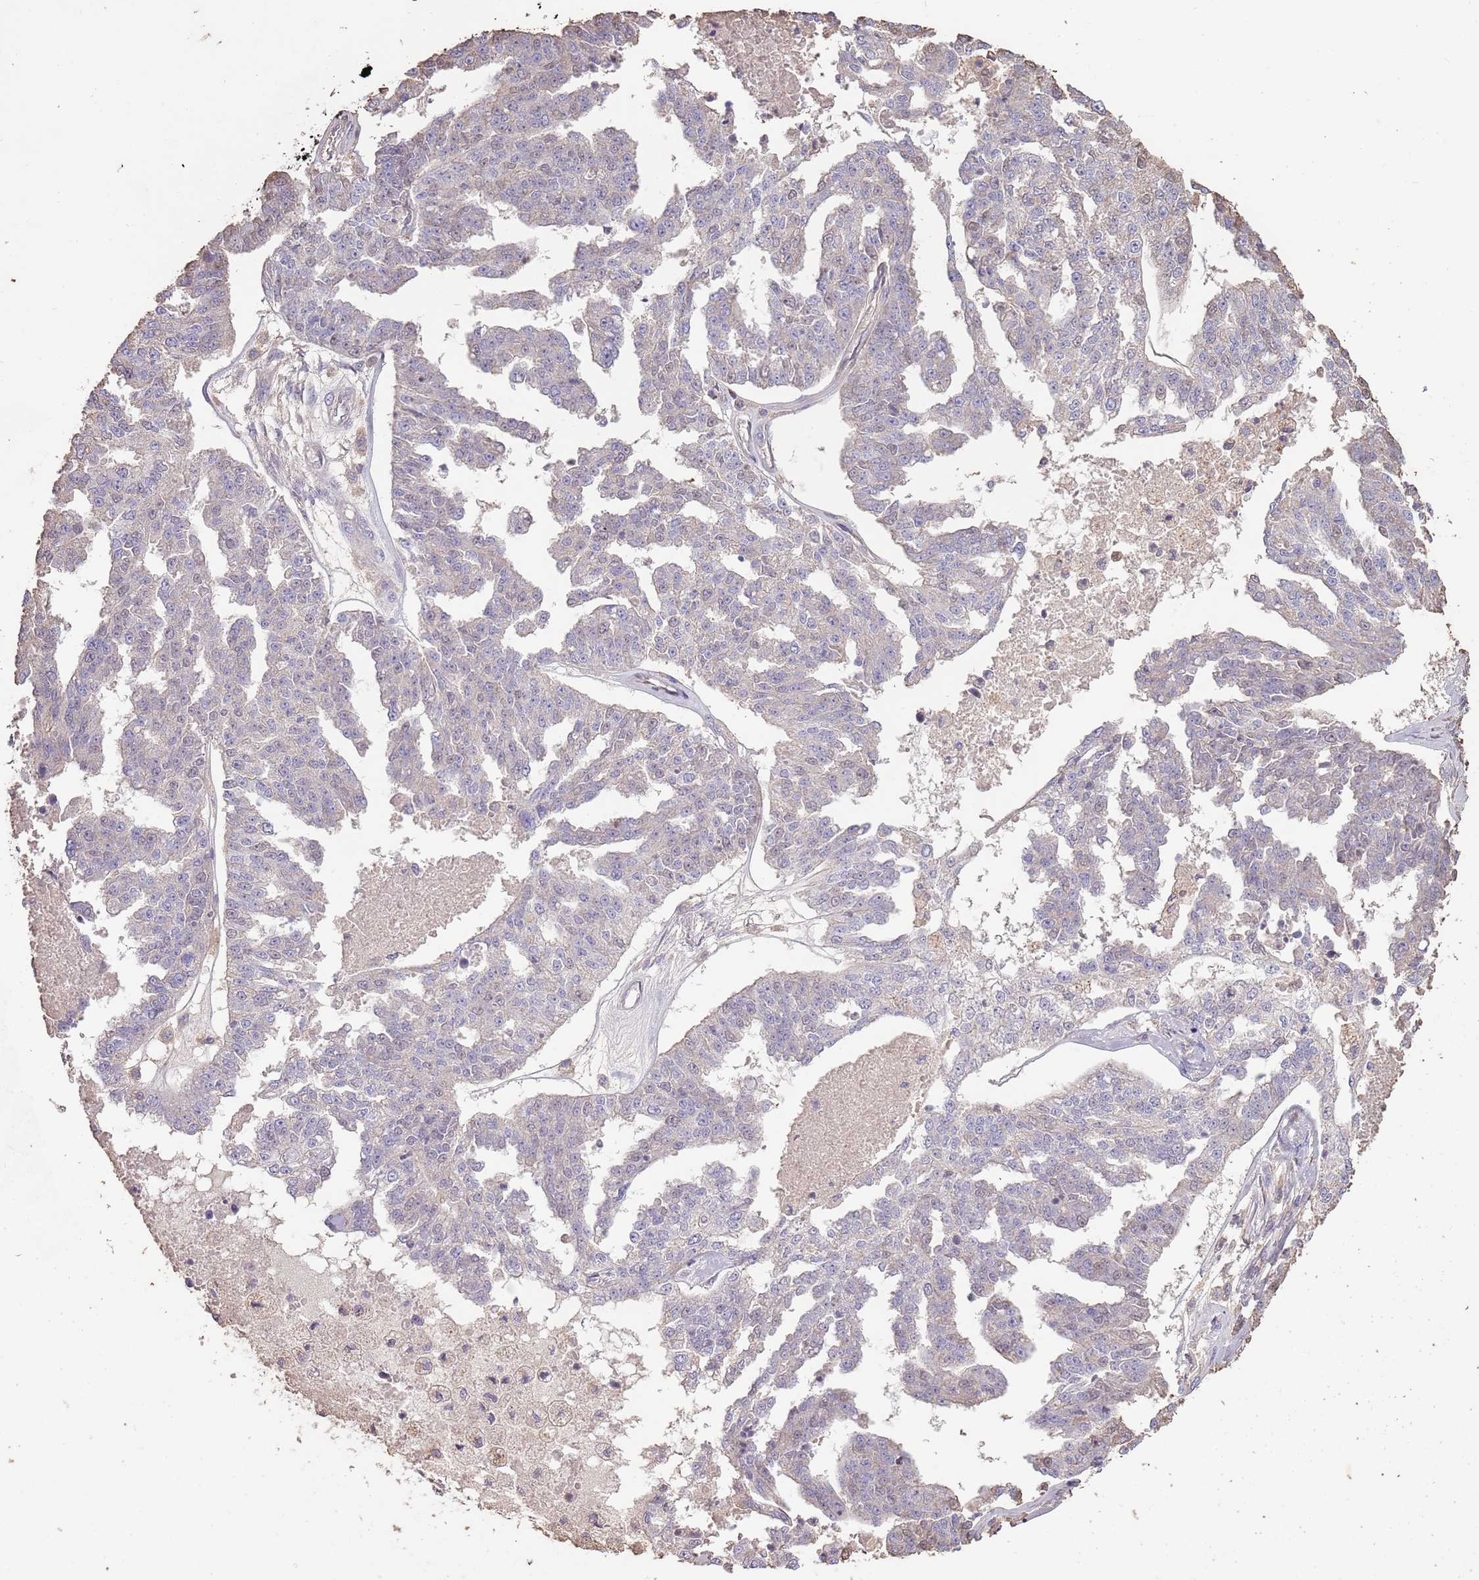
{"staining": {"intensity": "negative", "quantity": "none", "location": "none"}, "tissue": "ovarian cancer", "cell_type": "Tumor cells", "image_type": "cancer", "snomed": [{"axis": "morphology", "description": "Cystadenocarcinoma, serous, NOS"}, {"axis": "topography", "description": "Ovary"}], "caption": "This is an immunohistochemistry image of ovarian cancer (serous cystadenocarcinoma). There is no staining in tumor cells.", "gene": "FECH", "patient": {"sex": "female", "age": 58}}